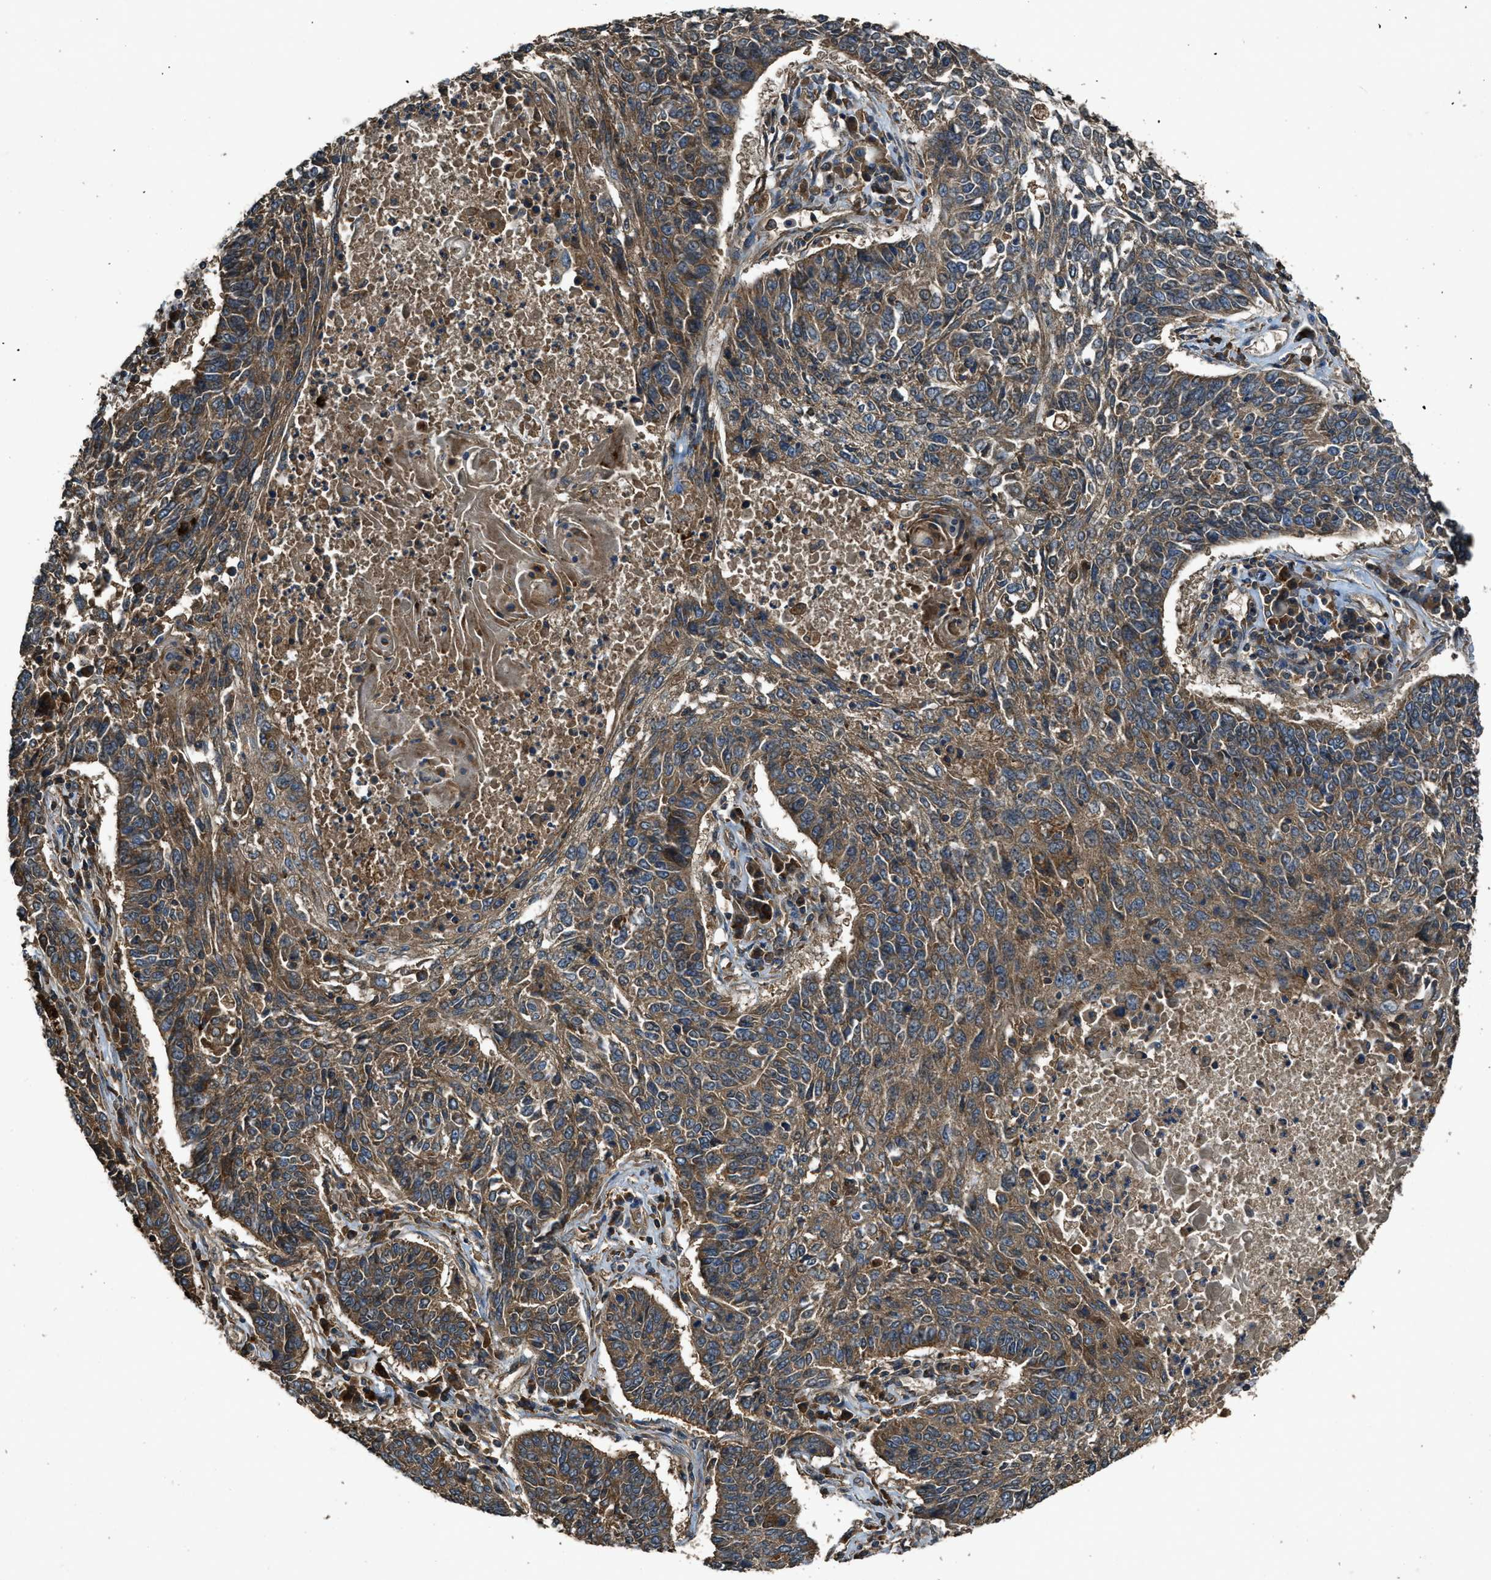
{"staining": {"intensity": "moderate", "quantity": ">75%", "location": "cytoplasmic/membranous"}, "tissue": "lung cancer", "cell_type": "Tumor cells", "image_type": "cancer", "snomed": [{"axis": "morphology", "description": "Normal tissue, NOS"}, {"axis": "morphology", "description": "Squamous cell carcinoma, NOS"}, {"axis": "topography", "description": "Cartilage tissue"}, {"axis": "topography", "description": "Bronchus"}, {"axis": "topography", "description": "Lung"}], "caption": "Lung squamous cell carcinoma stained with immunohistochemistry shows moderate cytoplasmic/membranous positivity in about >75% of tumor cells.", "gene": "MAP3K8", "patient": {"sex": "female", "age": 49}}